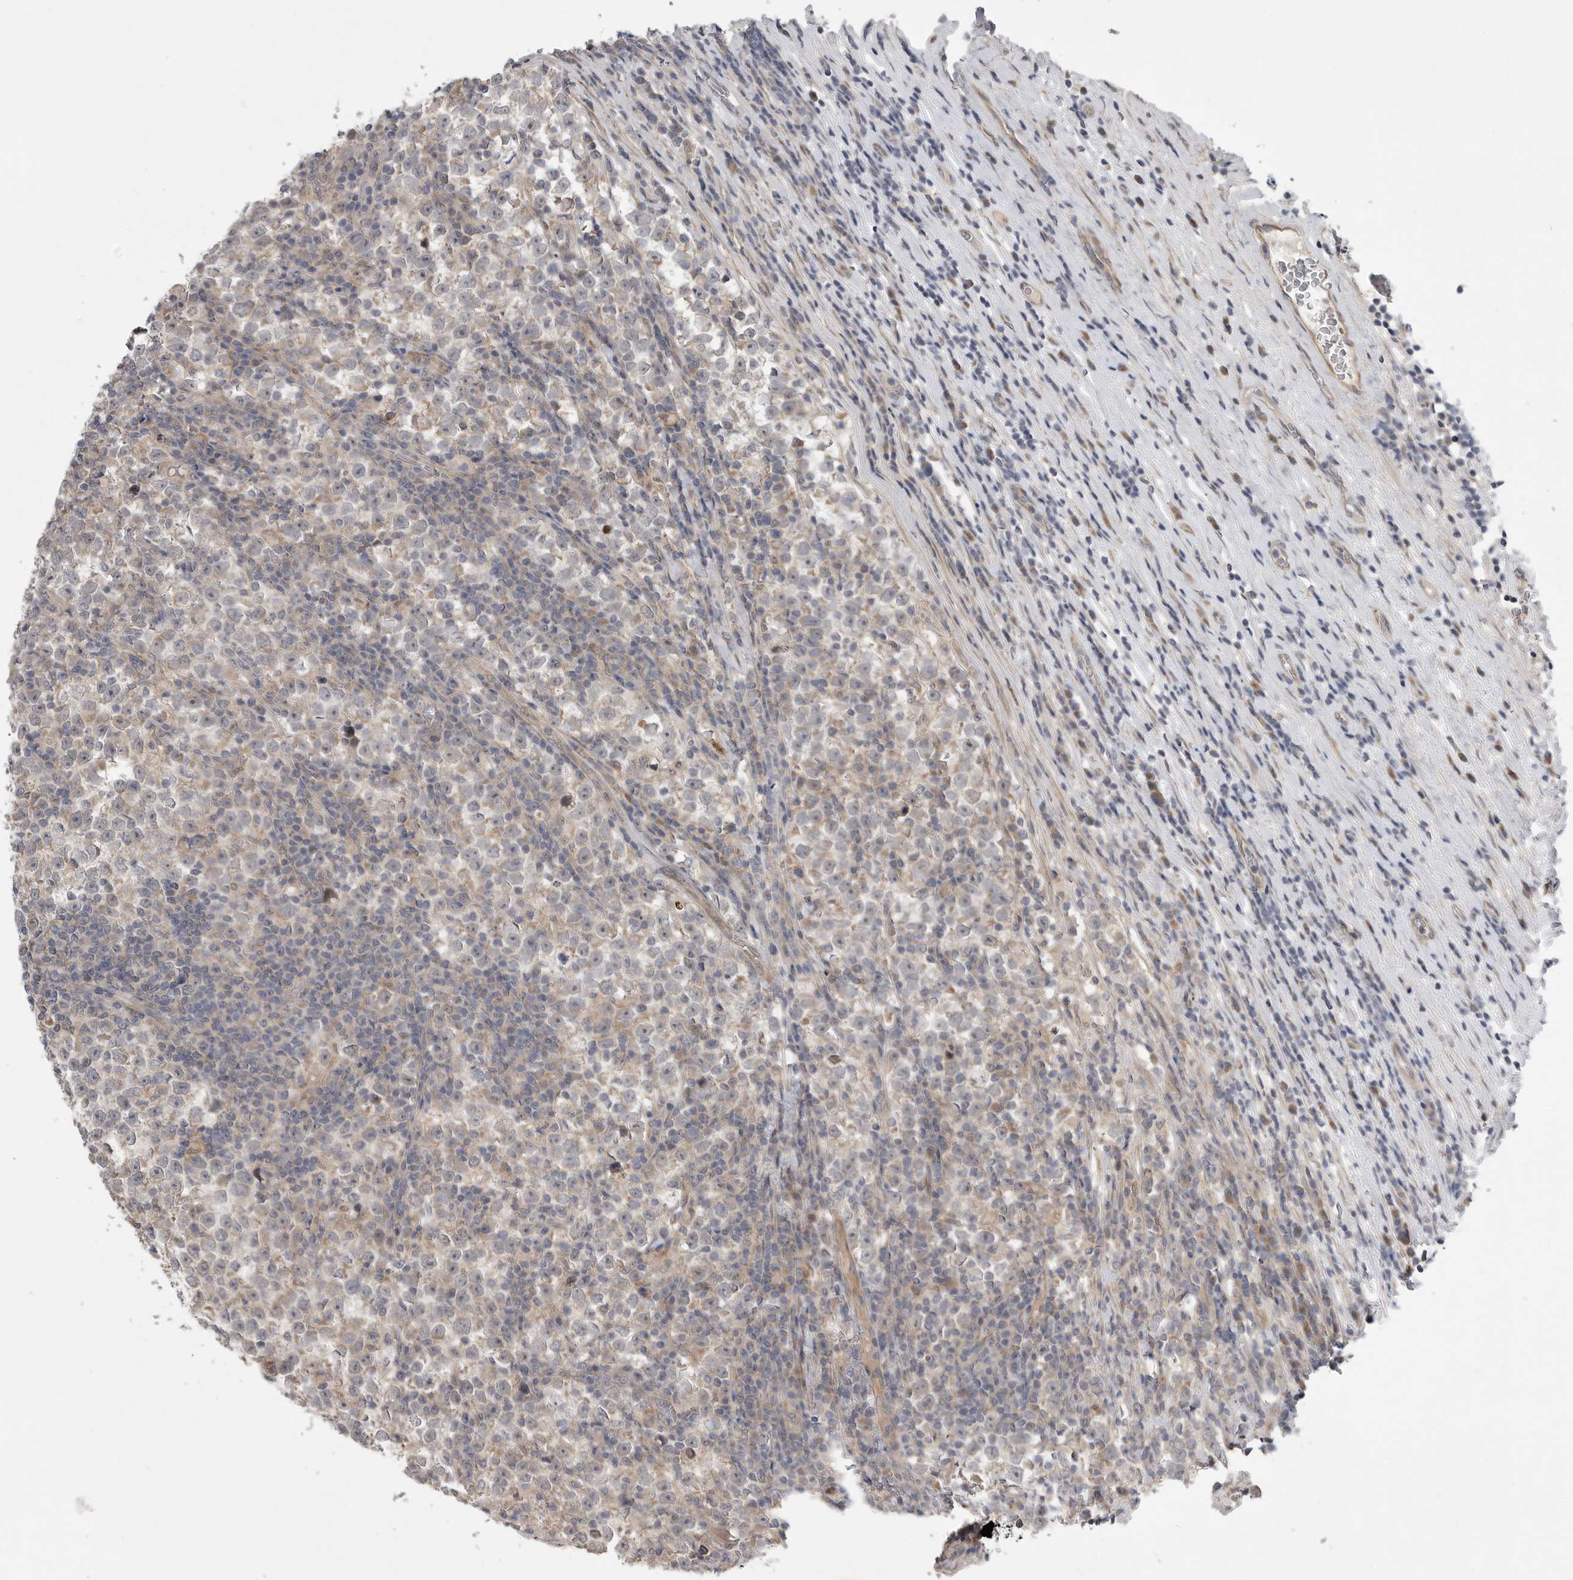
{"staining": {"intensity": "weak", "quantity": "25%-75%", "location": "cytoplasmic/membranous"}, "tissue": "testis cancer", "cell_type": "Tumor cells", "image_type": "cancer", "snomed": [{"axis": "morphology", "description": "Normal tissue, NOS"}, {"axis": "morphology", "description": "Seminoma, NOS"}, {"axis": "topography", "description": "Testis"}], "caption": "IHC (DAB (3,3'-diaminobenzidine)) staining of human testis cancer shows weak cytoplasmic/membranous protein positivity in about 25%-75% of tumor cells.", "gene": "FBXO43", "patient": {"sex": "male", "age": 43}}